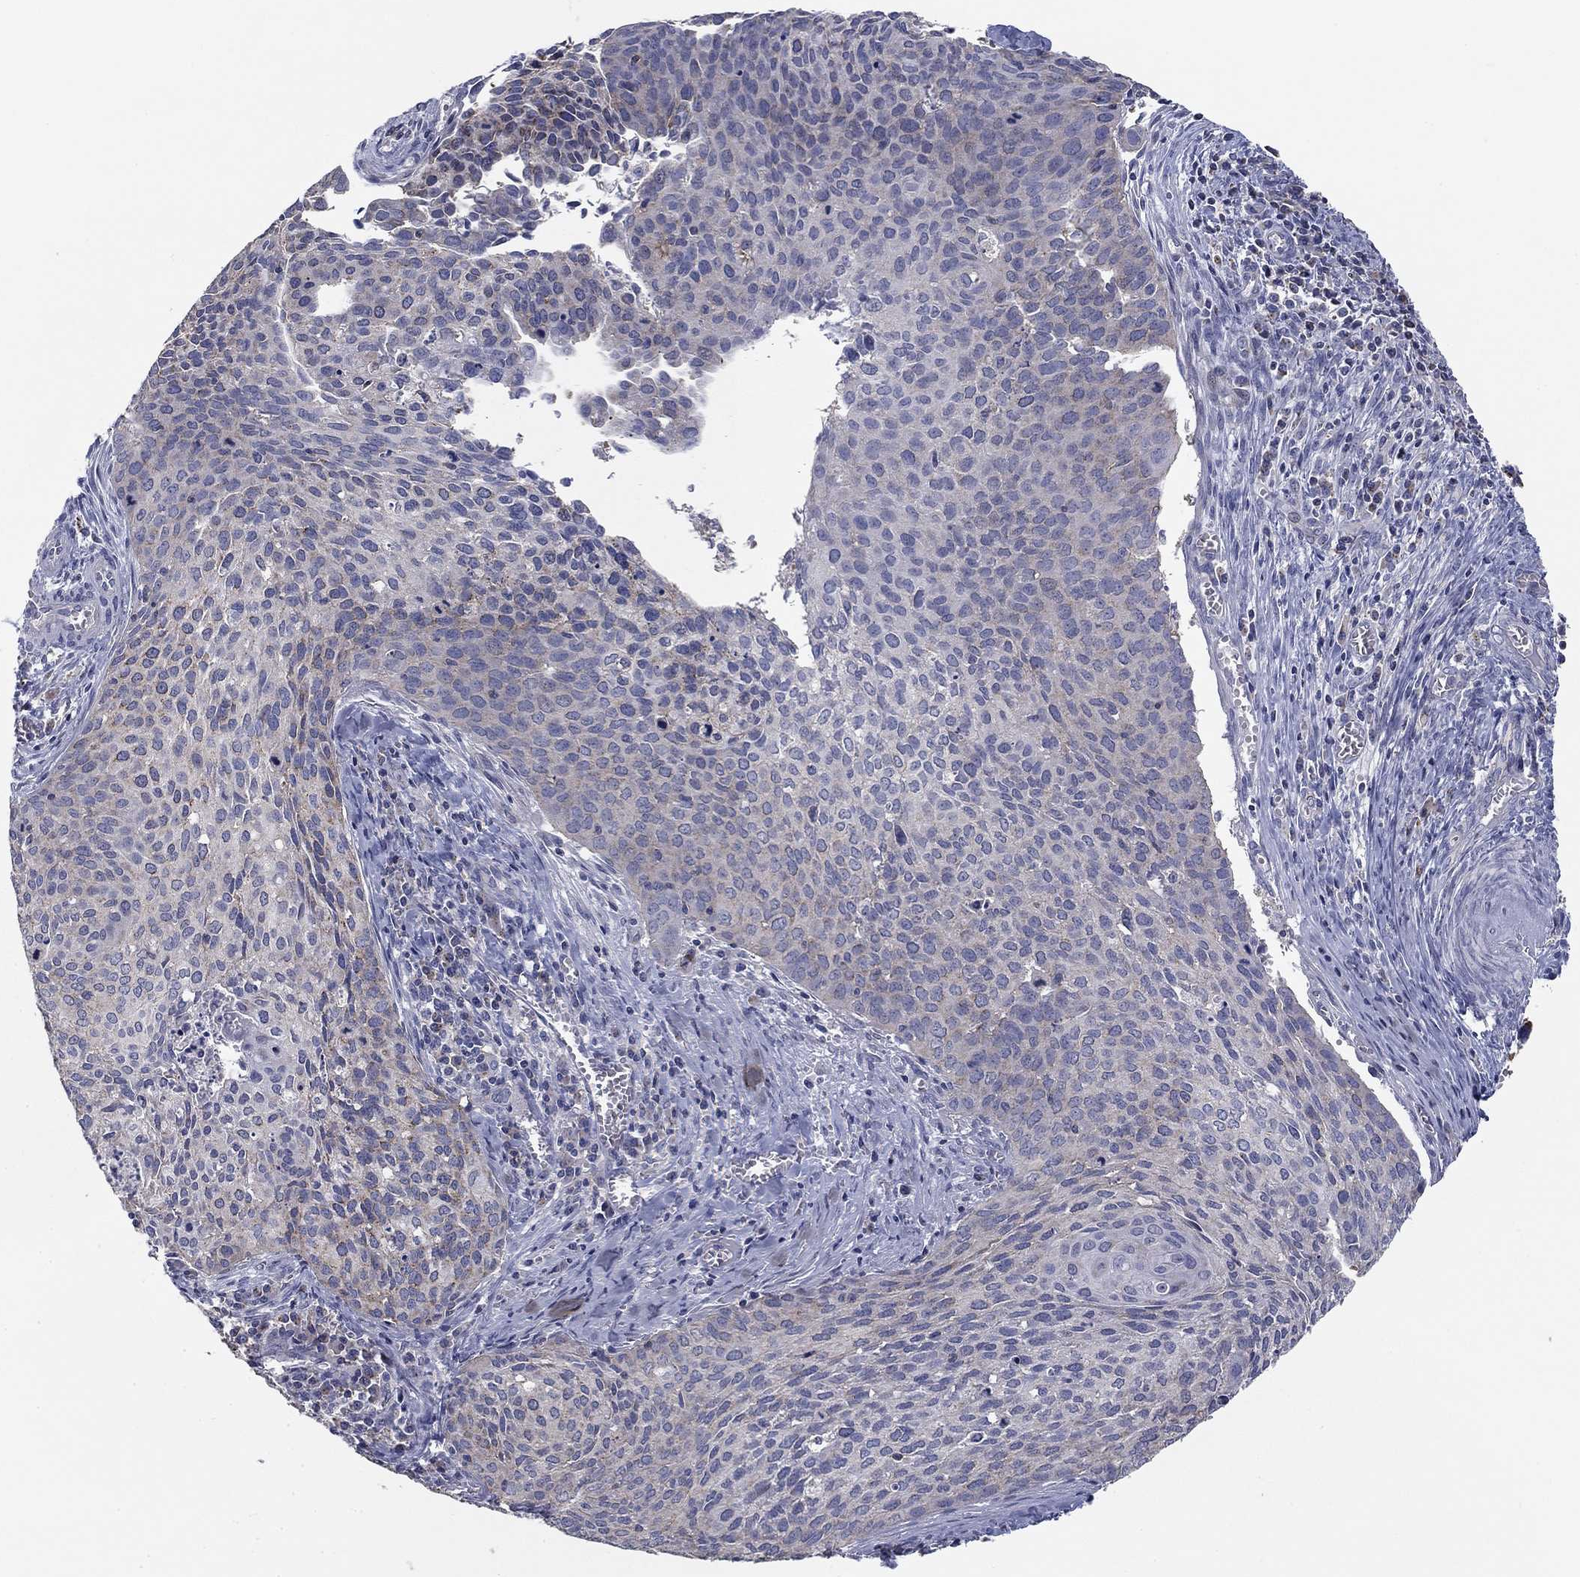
{"staining": {"intensity": "negative", "quantity": "none", "location": "none"}, "tissue": "cervical cancer", "cell_type": "Tumor cells", "image_type": "cancer", "snomed": [{"axis": "morphology", "description": "Squamous cell carcinoma, NOS"}, {"axis": "topography", "description": "Cervix"}], "caption": "High power microscopy micrograph of an IHC histopathology image of squamous cell carcinoma (cervical), revealing no significant expression in tumor cells.", "gene": "SEPTIN3", "patient": {"sex": "female", "age": 29}}